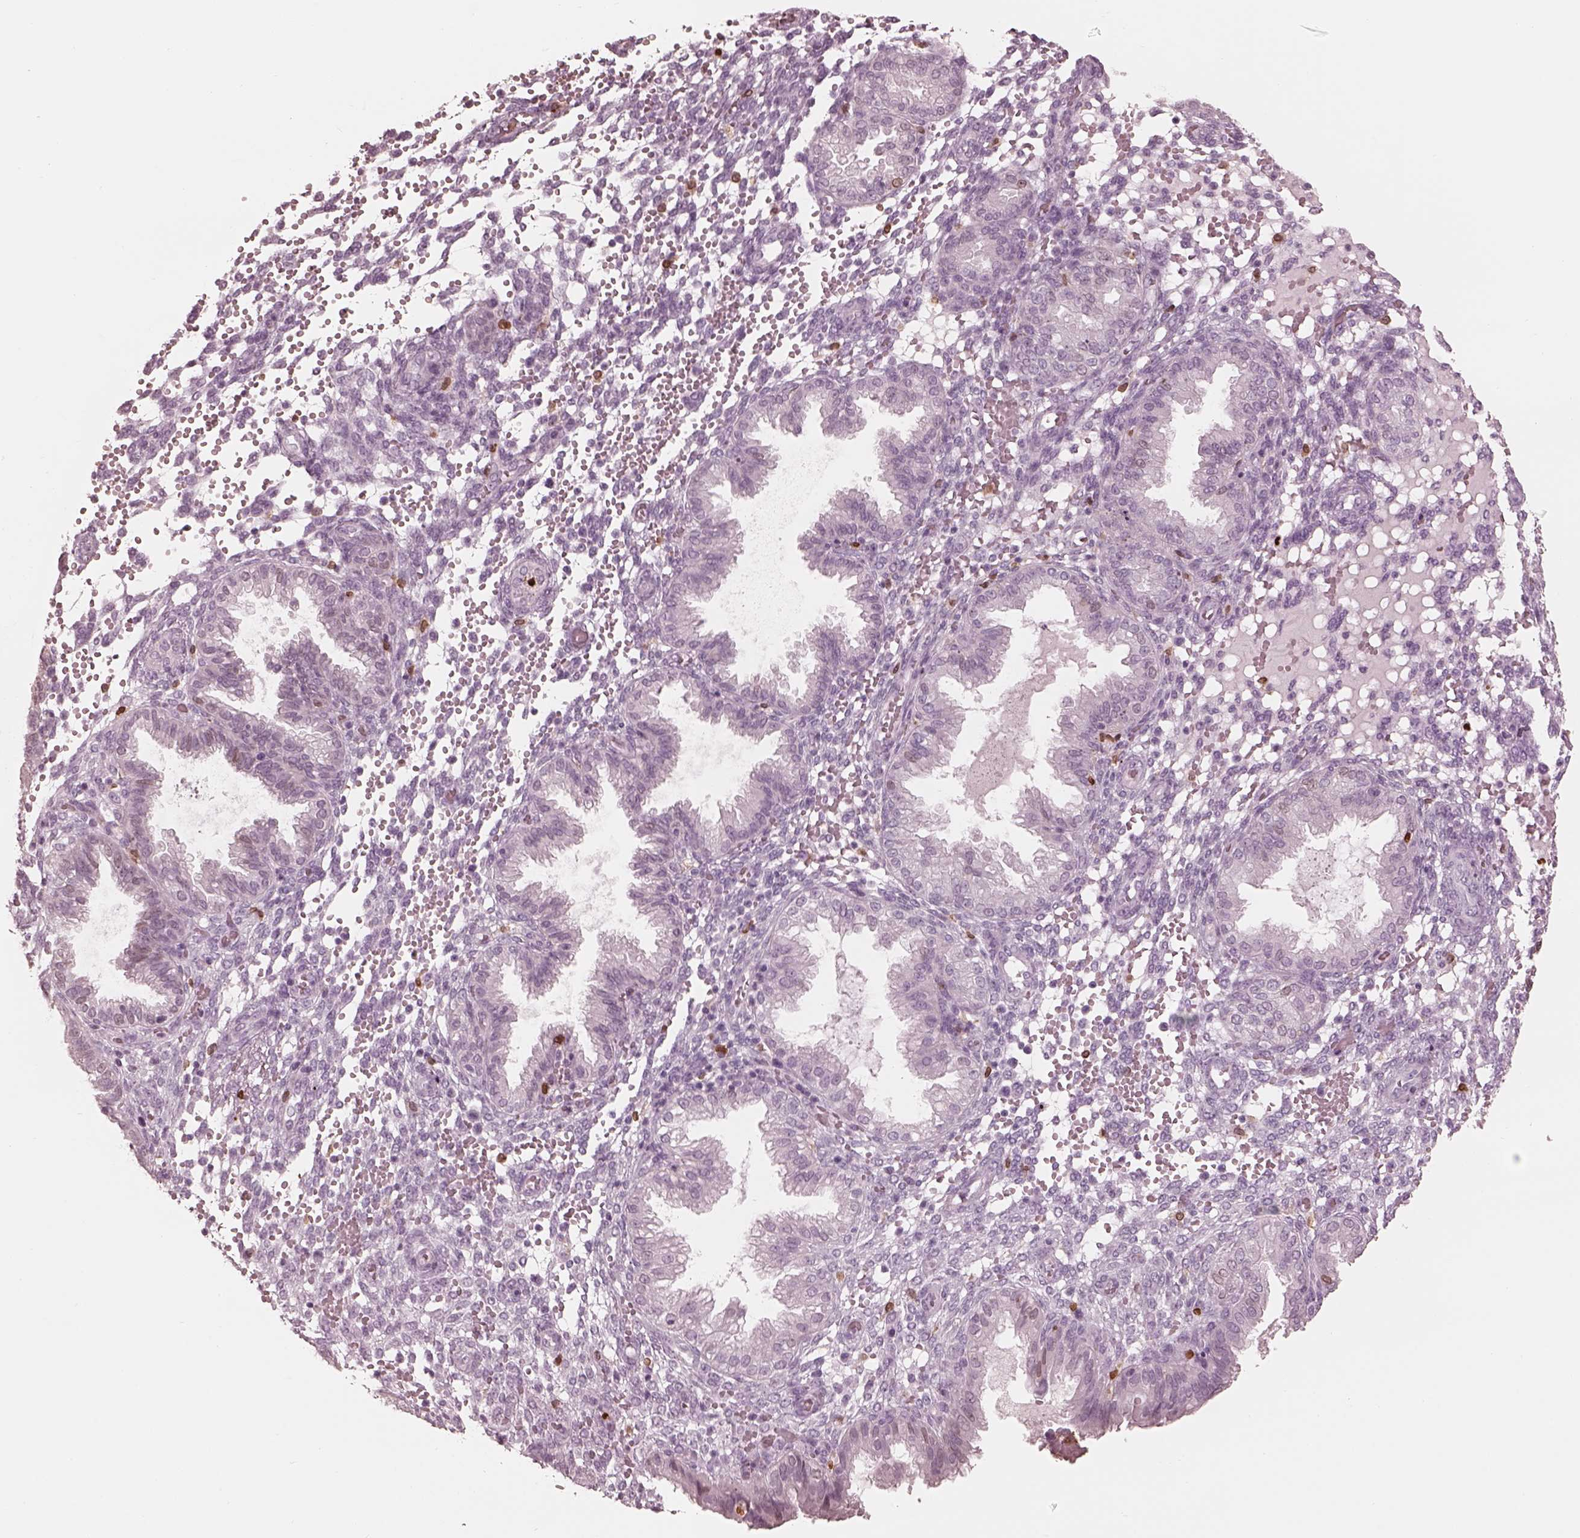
{"staining": {"intensity": "negative", "quantity": "none", "location": "none"}, "tissue": "endometrium", "cell_type": "Cells in endometrial stroma", "image_type": "normal", "snomed": [{"axis": "morphology", "description": "Normal tissue, NOS"}, {"axis": "topography", "description": "Endometrium"}], "caption": "Immunohistochemical staining of normal endometrium demonstrates no significant staining in cells in endometrial stroma.", "gene": "ALOX5", "patient": {"sex": "female", "age": 33}}